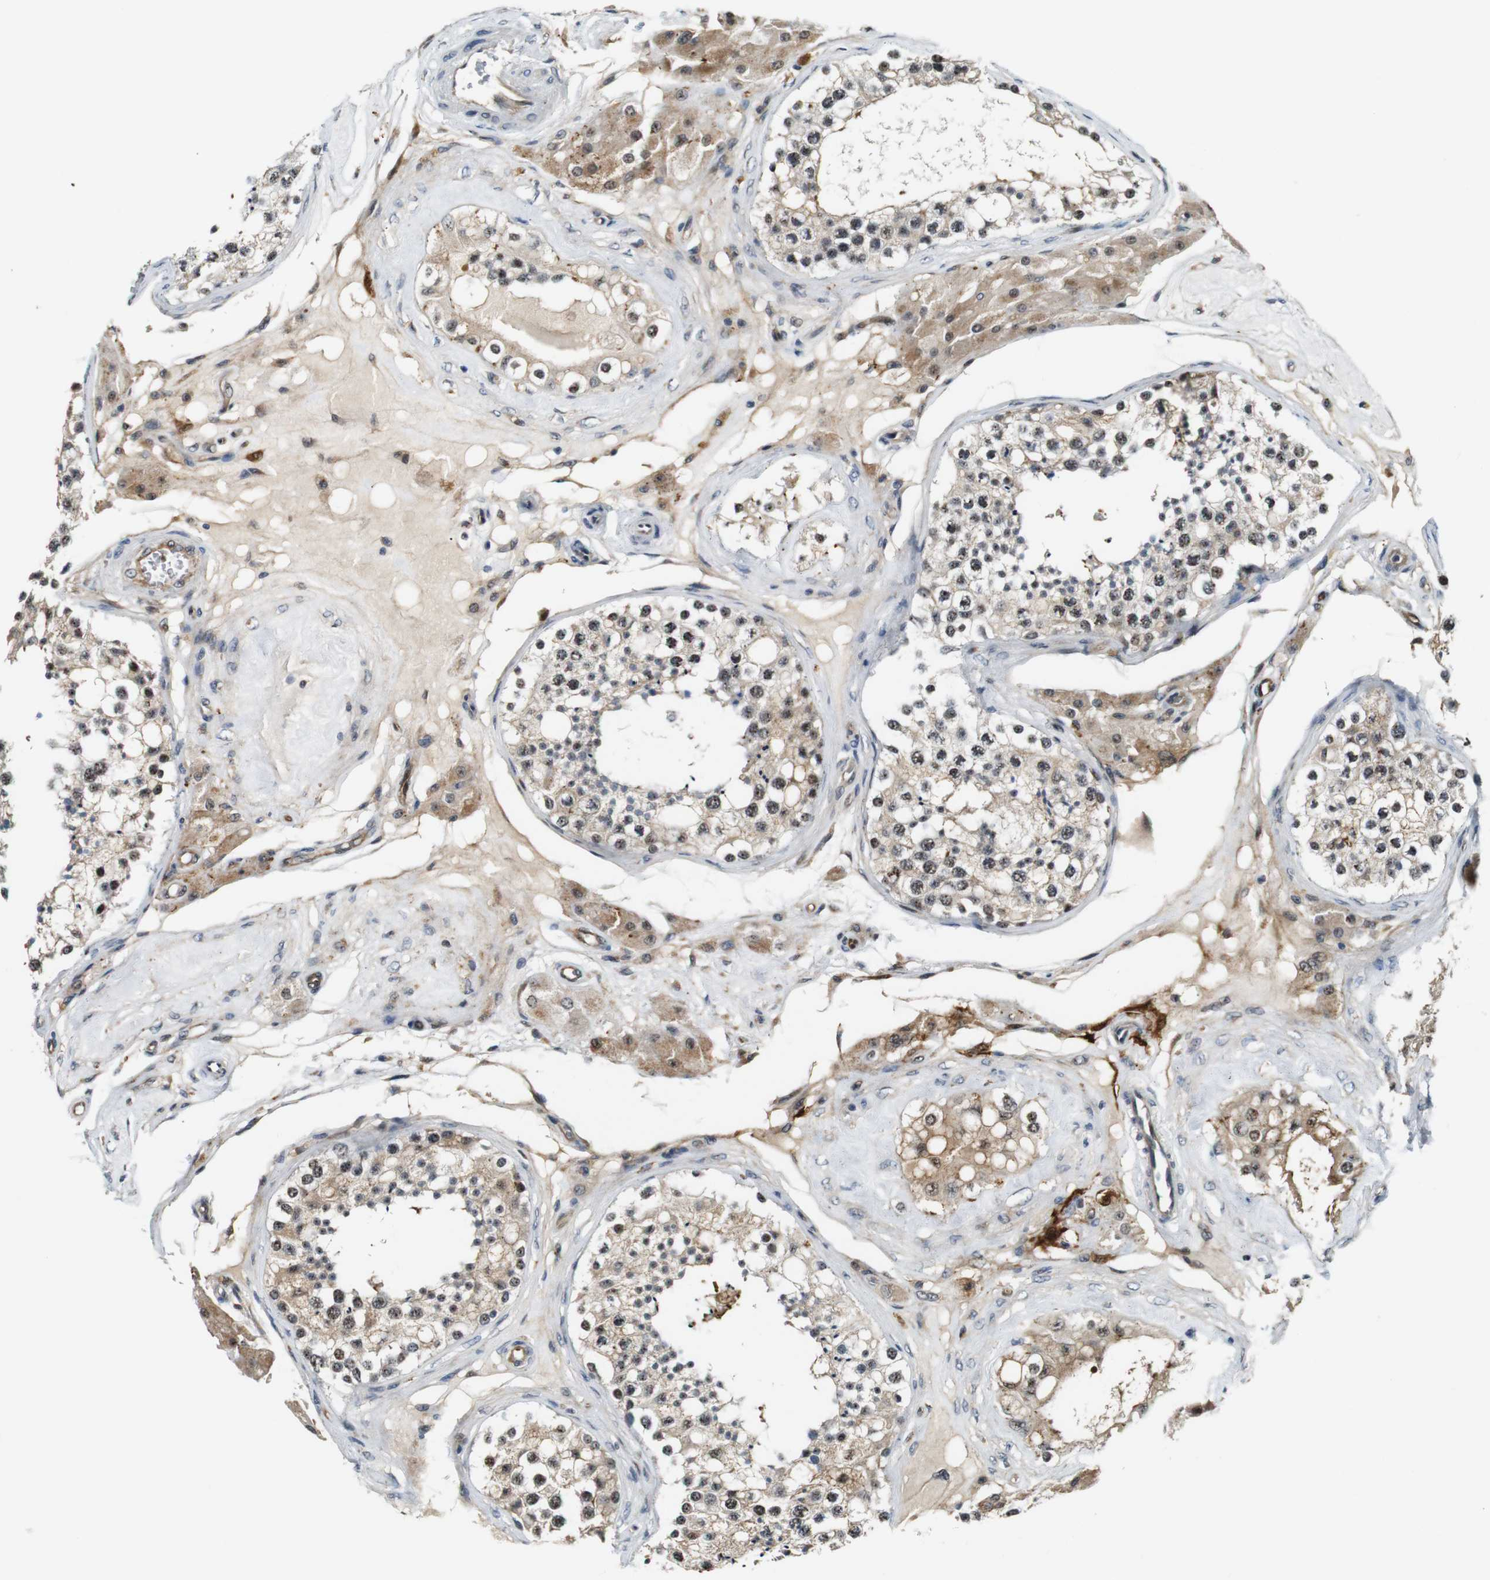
{"staining": {"intensity": "weak", "quantity": ">75%", "location": "cytoplasmic/membranous,nuclear"}, "tissue": "testis", "cell_type": "Cells in seminiferous ducts", "image_type": "normal", "snomed": [{"axis": "morphology", "description": "Normal tissue, NOS"}, {"axis": "topography", "description": "Testis"}], "caption": "Unremarkable testis demonstrates weak cytoplasmic/membranous,nuclear staining in about >75% of cells in seminiferous ducts (brown staining indicates protein expression, while blue staining denotes nuclei)..", "gene": "LXN", "patient": {"sex": "male", "age": 68}}